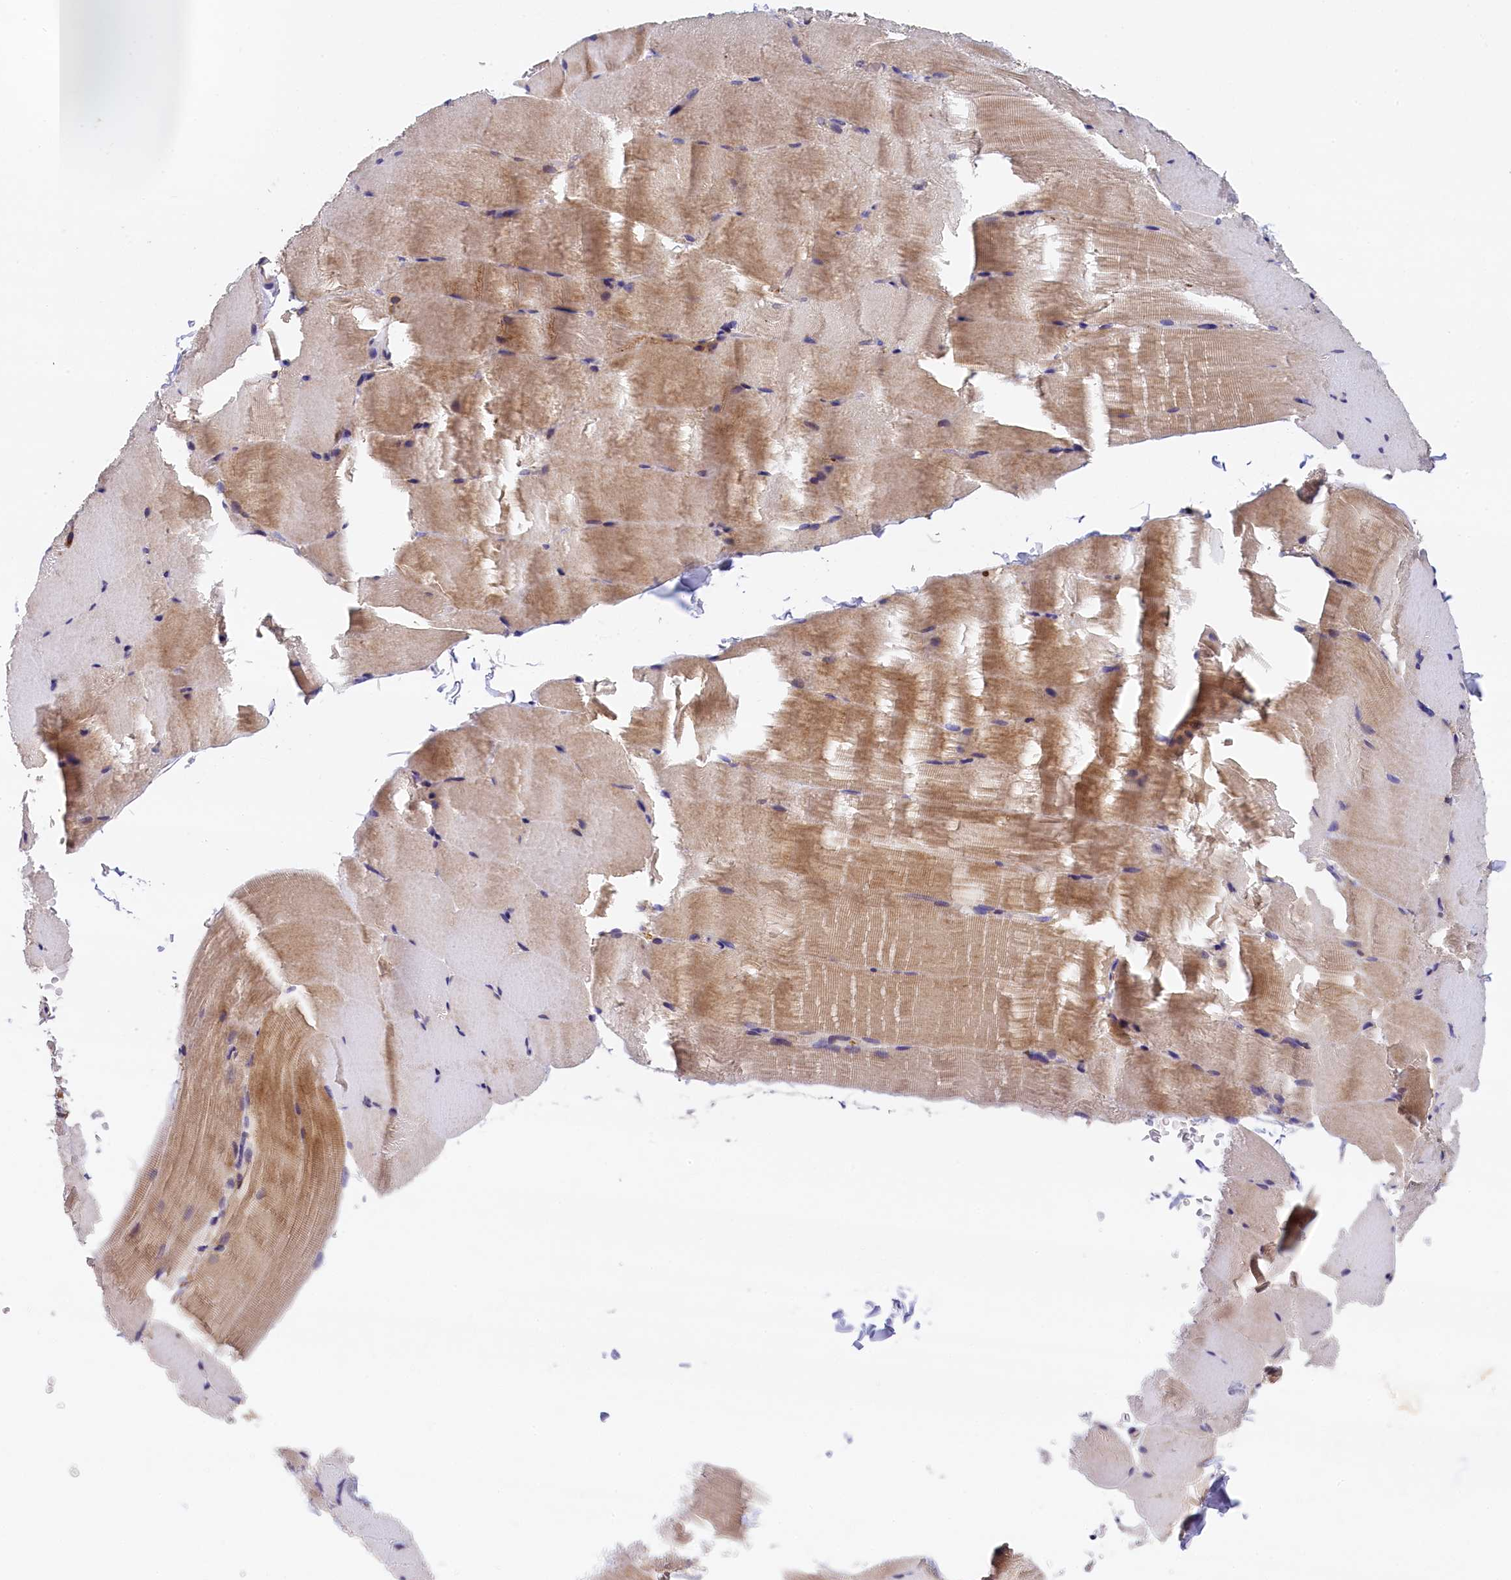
{"staining": {"intensity": "moderate", "quantity": "25%-75%", "location": "cytoplasmic/membranous"}, "tissue": "skeletal muscle", "cell_type": "Myocytes", "image_type": "normal", "snomed": [{"axis": "morphology", "description": "Normal tissue, NOS"}, {"axis": "topography", "description": "Skeletal muscle"}, {"axis": "topography", "description": "Parathyroid gland"}], "caption": "Brown immunohistochemical staining in normal skeletal muscle displays moderate cytoplasmic/membranous staining in approximately 25%-75% of myocytes.", "gene": "NAIP", "patient": {"sex": "female", "age": 37}}